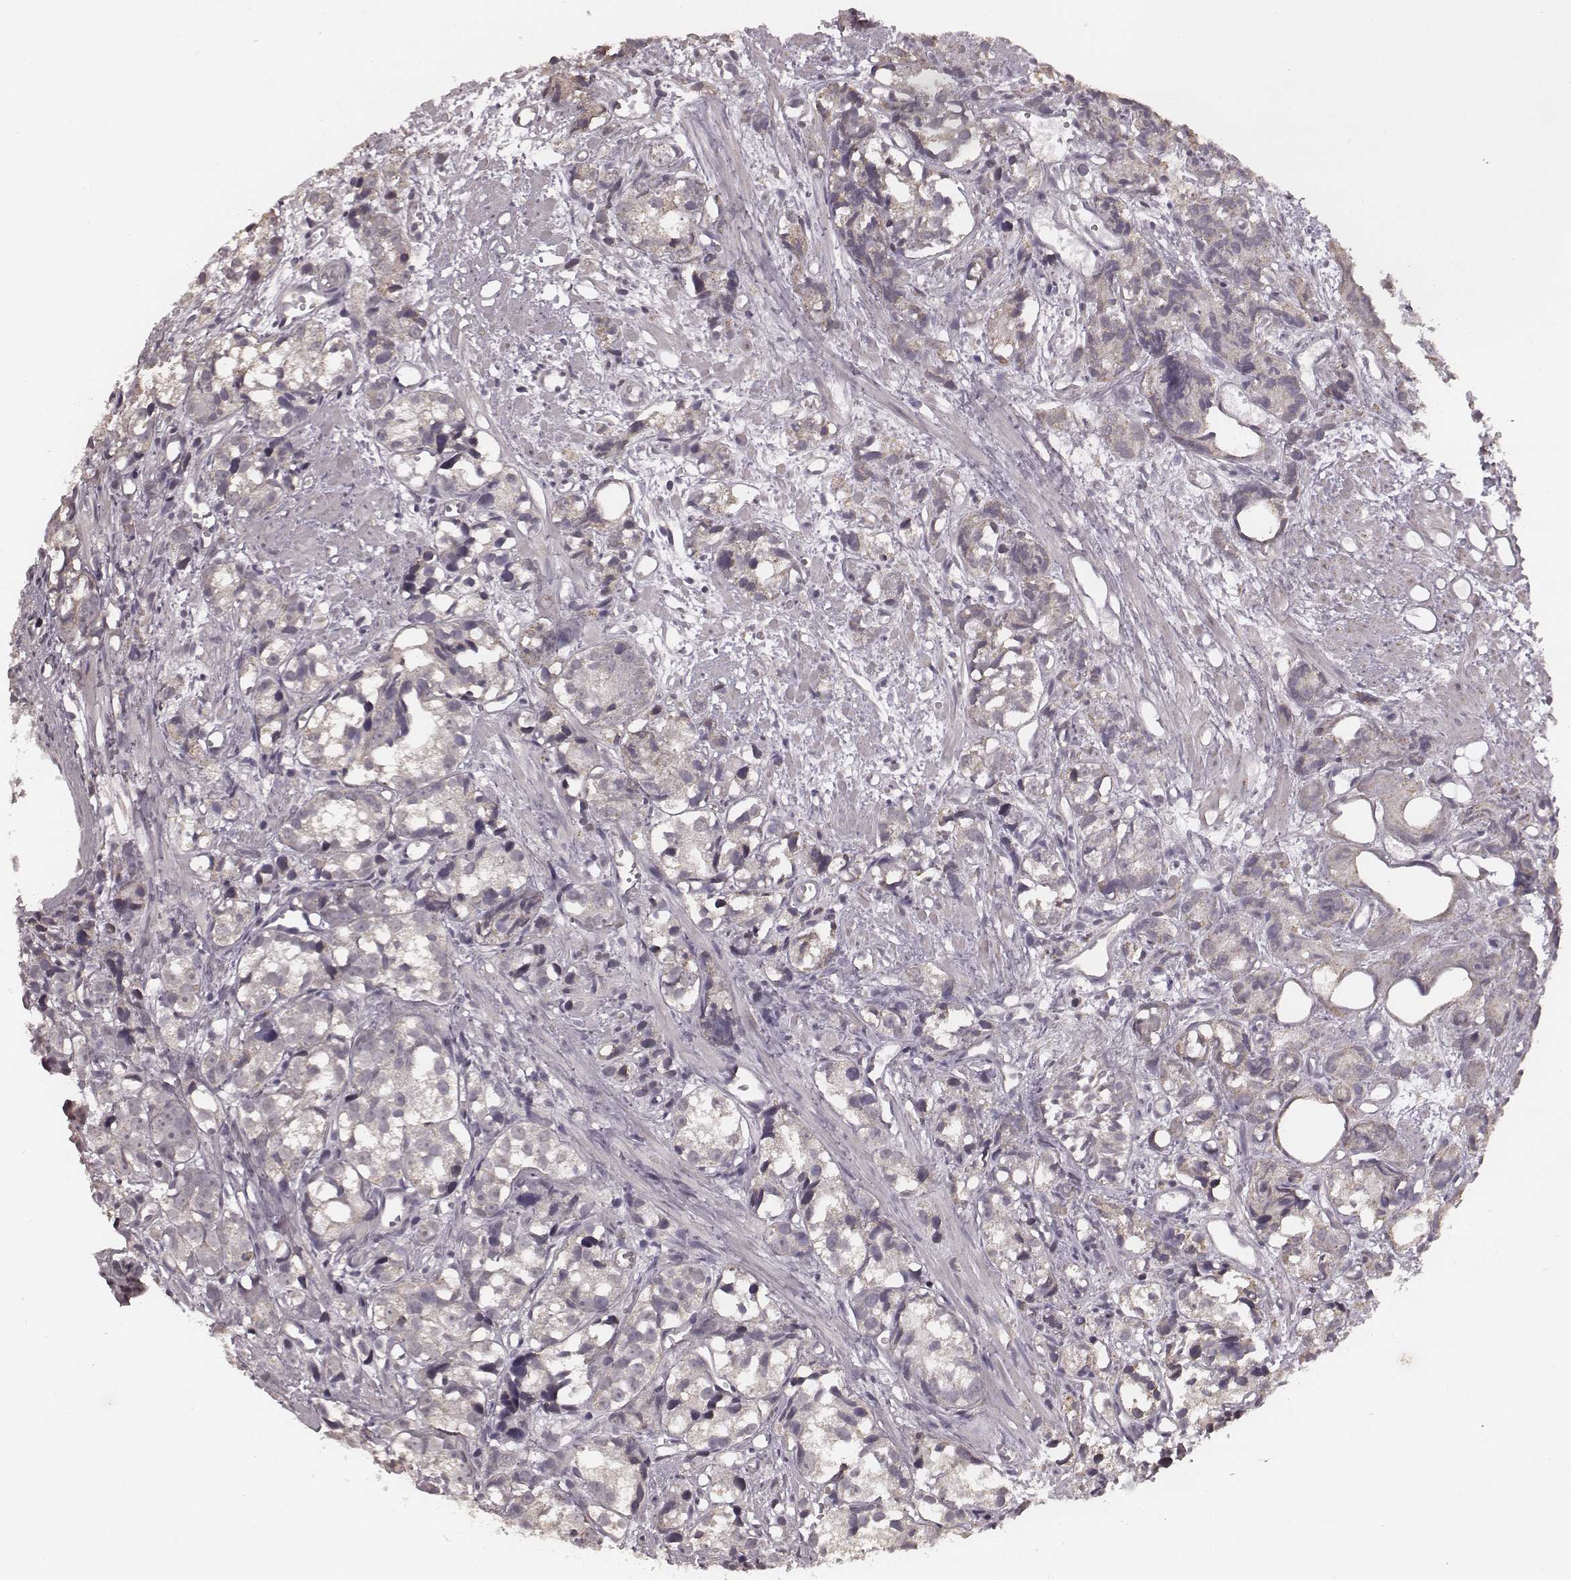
{"staining": {"intensity": "negative", "quantity": "none", "location": "none"}, "tissue": "prostate cancer", "cell_type": "Tumor cells", "image_type": "cancer", "snomed": [{"axis": "morphology", "description": "Adenocarcinoma, High grade"}, {"axis": "topography", "description": "Prostate"}], "caption": "Protein analysis of adenocarcinoma (high-grade) (prostate) reveals no significant staining in tumor cells.", "gene": "SLC7A4", "patient": {"sex": "male", "age": 77}}